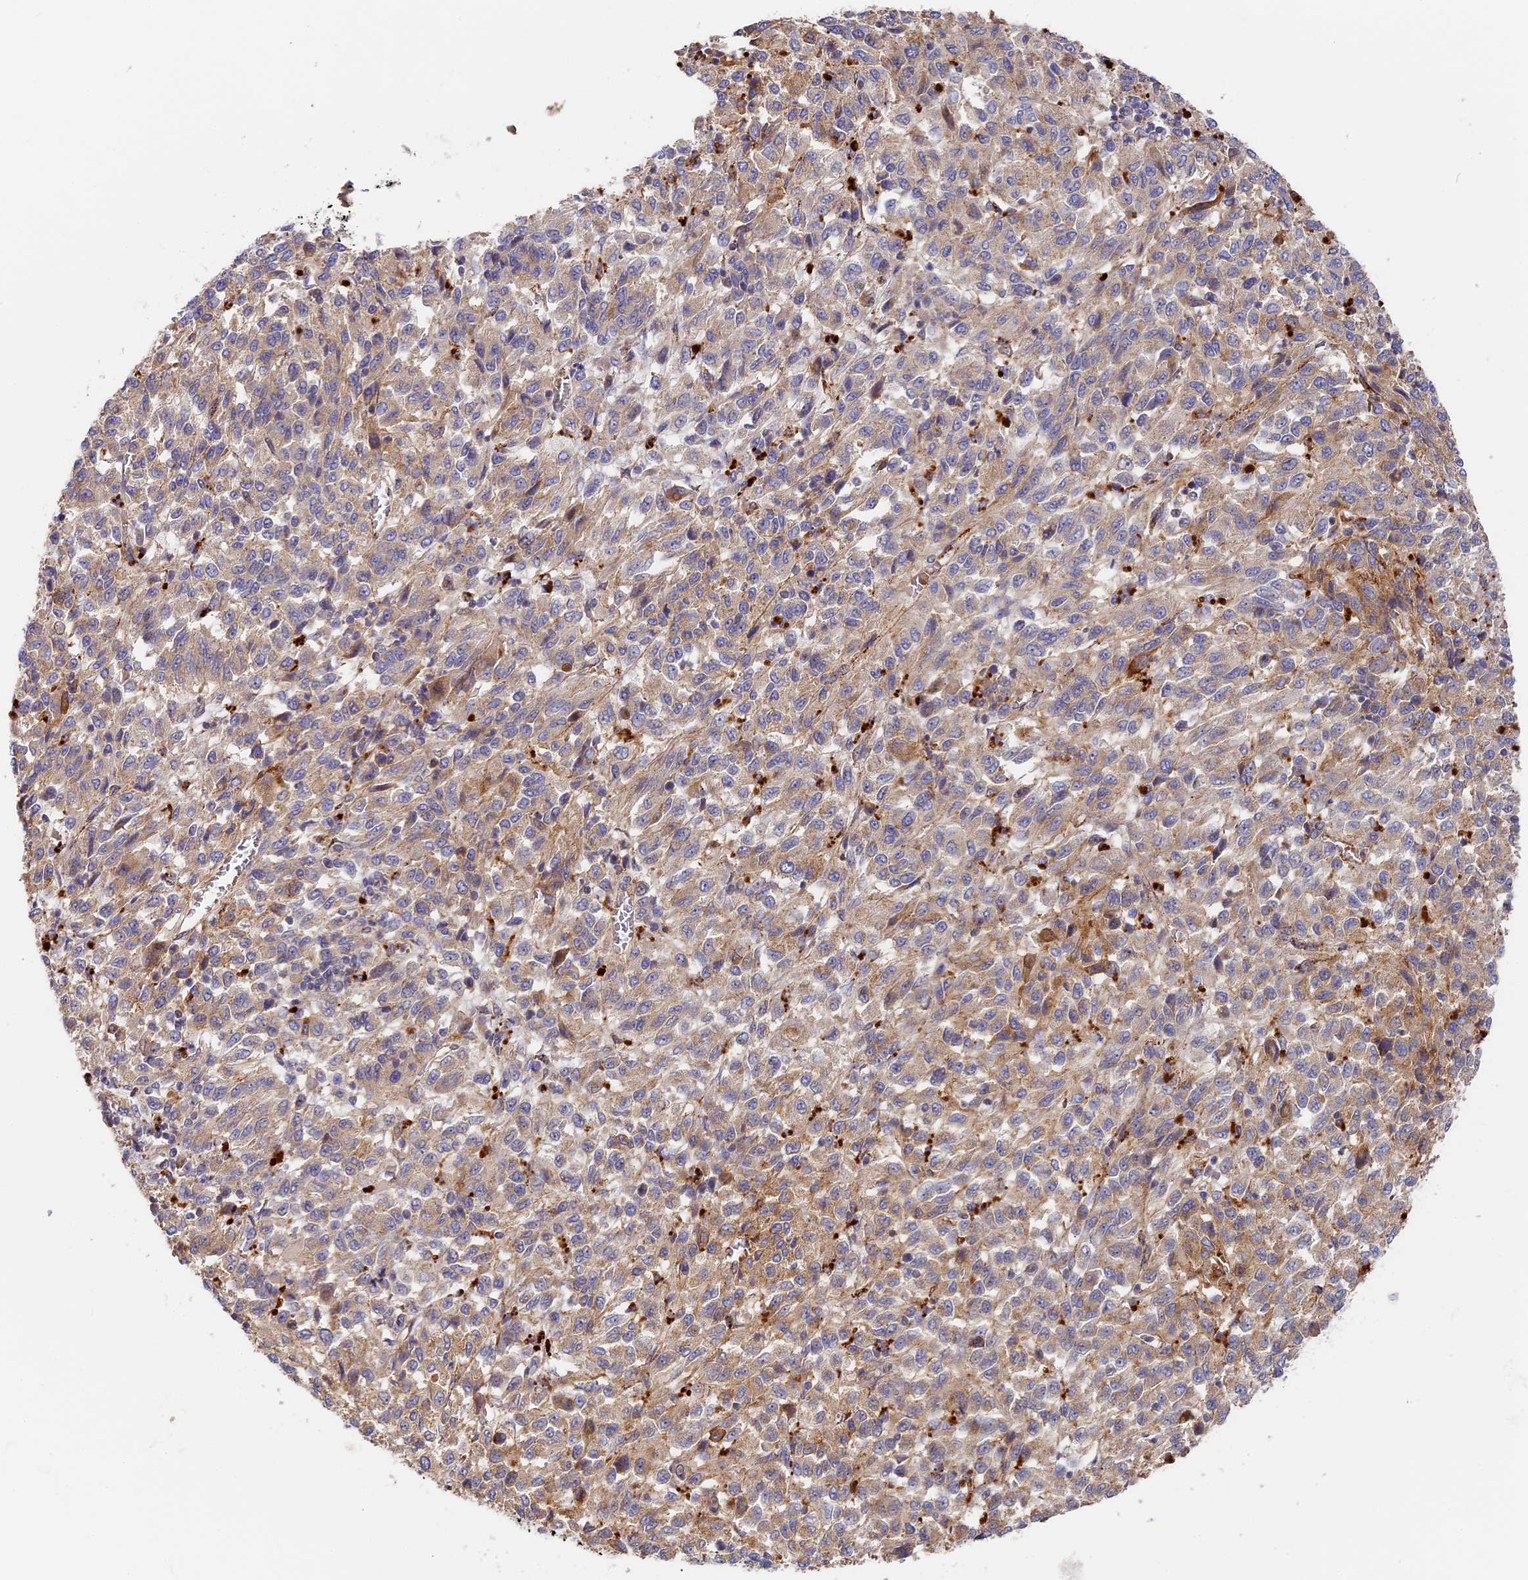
{"staining": {"intensity": "weak", "quantity": "<25%", "location": "cytoplasmic/membranous"}, "tissue": "melanoma", "cell_type": "Tumor cells", "image_type": "cancer", "snomed": [{"axis": "morphology", "description": "Malignant melanoma, Metastatic site"}, {"axis": "topography", "description": "Lung"}], "caption": "IHC photomicrograph of neoplastic tissue: melanoma stained with DAB reveals no significant protein staining in tumor cells.", "gene": "MISP3", "patient": {"sex": "male", "age": 64}}